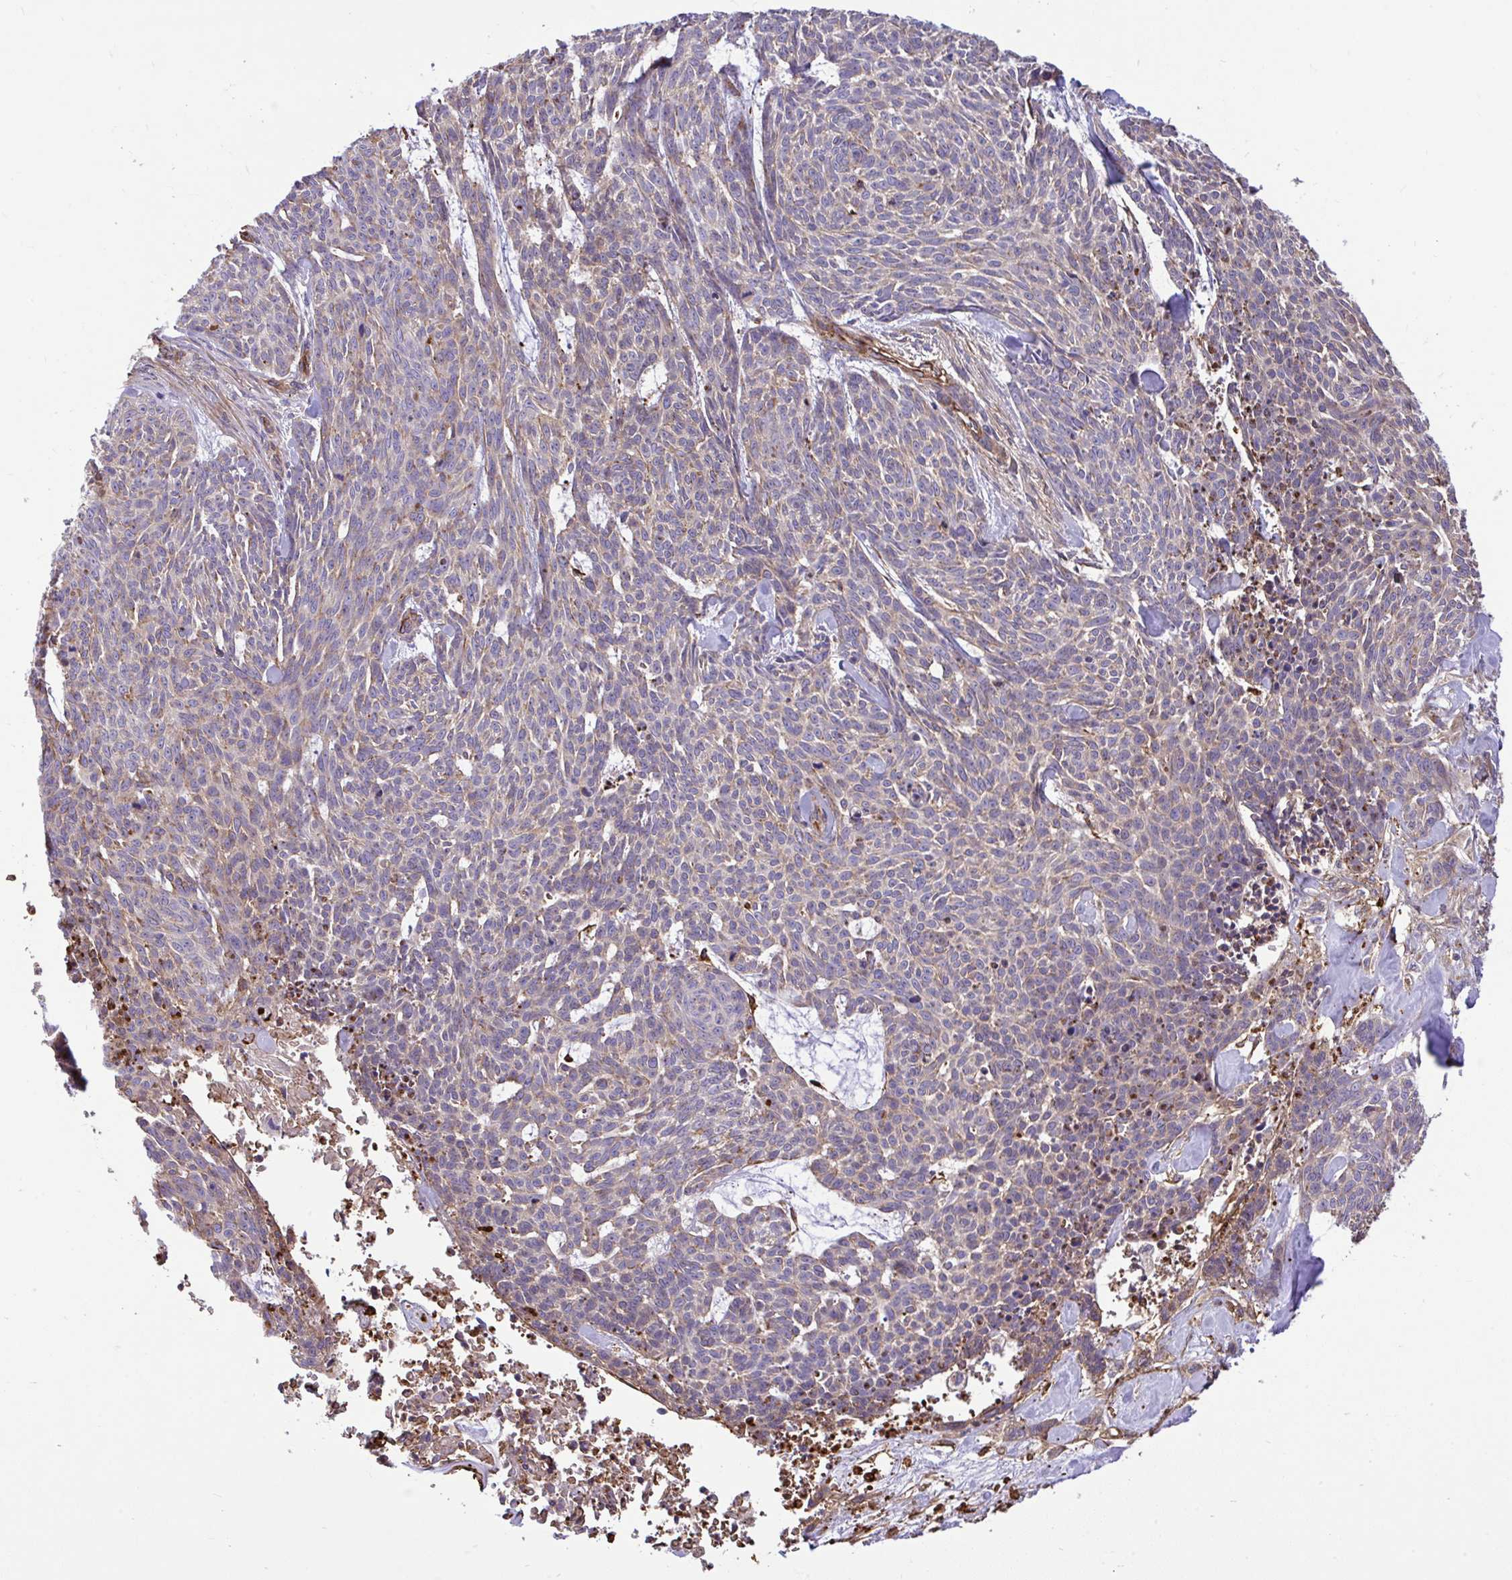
{"staining": {"intensity": "negative", "quantity": "none", "location": "none"}, "tissue": "skin cancer", "cell_type": "Tumor cells", "image_type": "cancer", "snomed": [{"axis": "morphology", "description": "Basal cell carcinoma"}, {"axis": "topography", "description": "Skin"}], "caption": "Immunohistochemistry (IHC) of human basal cell carcinoma (skin) shows no staining in tumor cells.", "gene": "PTPRK", "patient": {"sex": "female", "age": 93}}